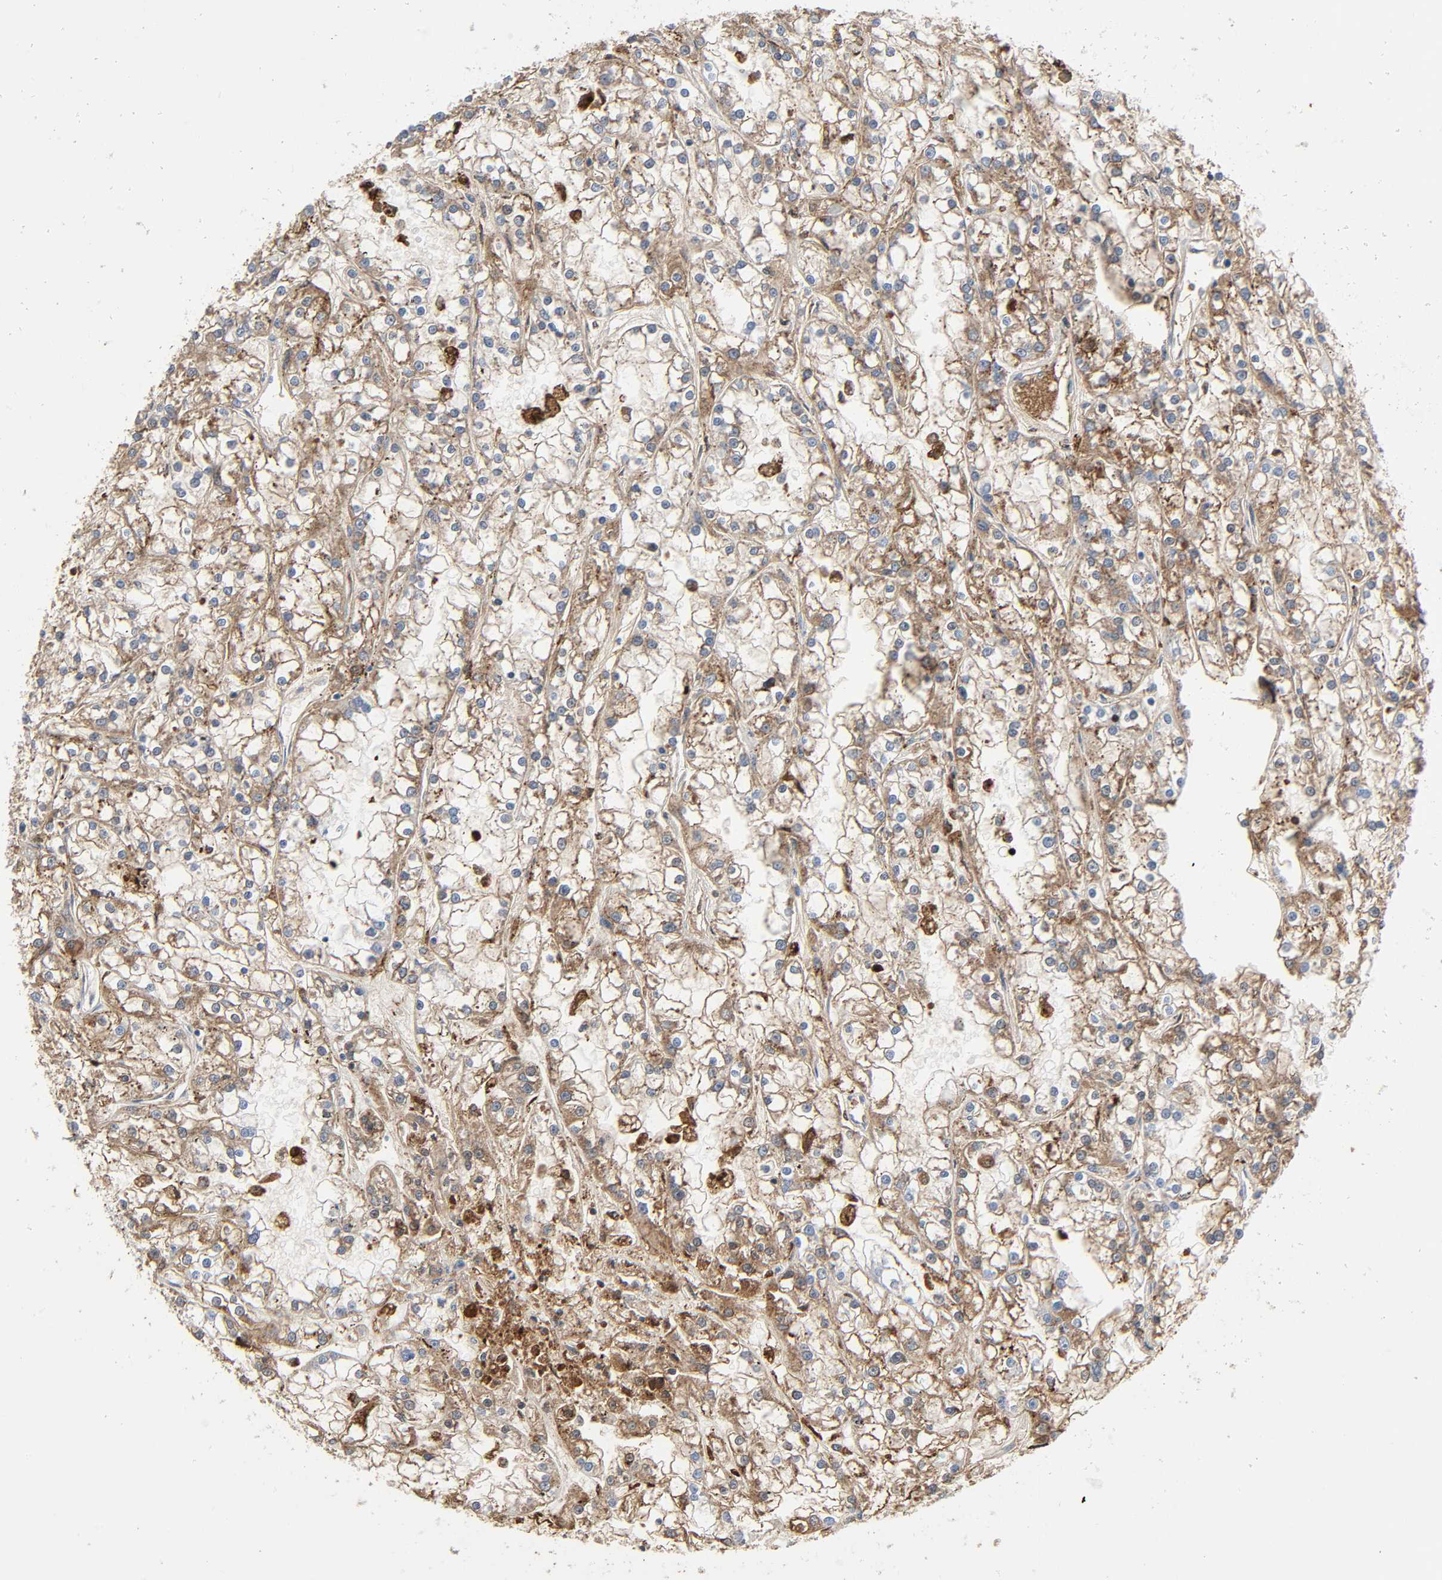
{"staining": {"intensity": "moderate", "quantity": "25%-75%", "location": "cytoplasmic/membranous"}, "tissue": "renal cancer", "cell_type": "Tumor cells", "image_type": "cancer", "snomed": [{"axis": "morphology", "description": "Adenocarcinoma, NOS"}, {"axis": "topography", "description": "Kidney"}], "caption": "Adenocarcinoma (renal) stained with immunohistochemistry (IHC) demonstrates moderate cytoplasmic/membranous positivity in about 25%-75% of tumor cells.", "gene": "C3", "patient": {"sex": "female", "age": 52}}